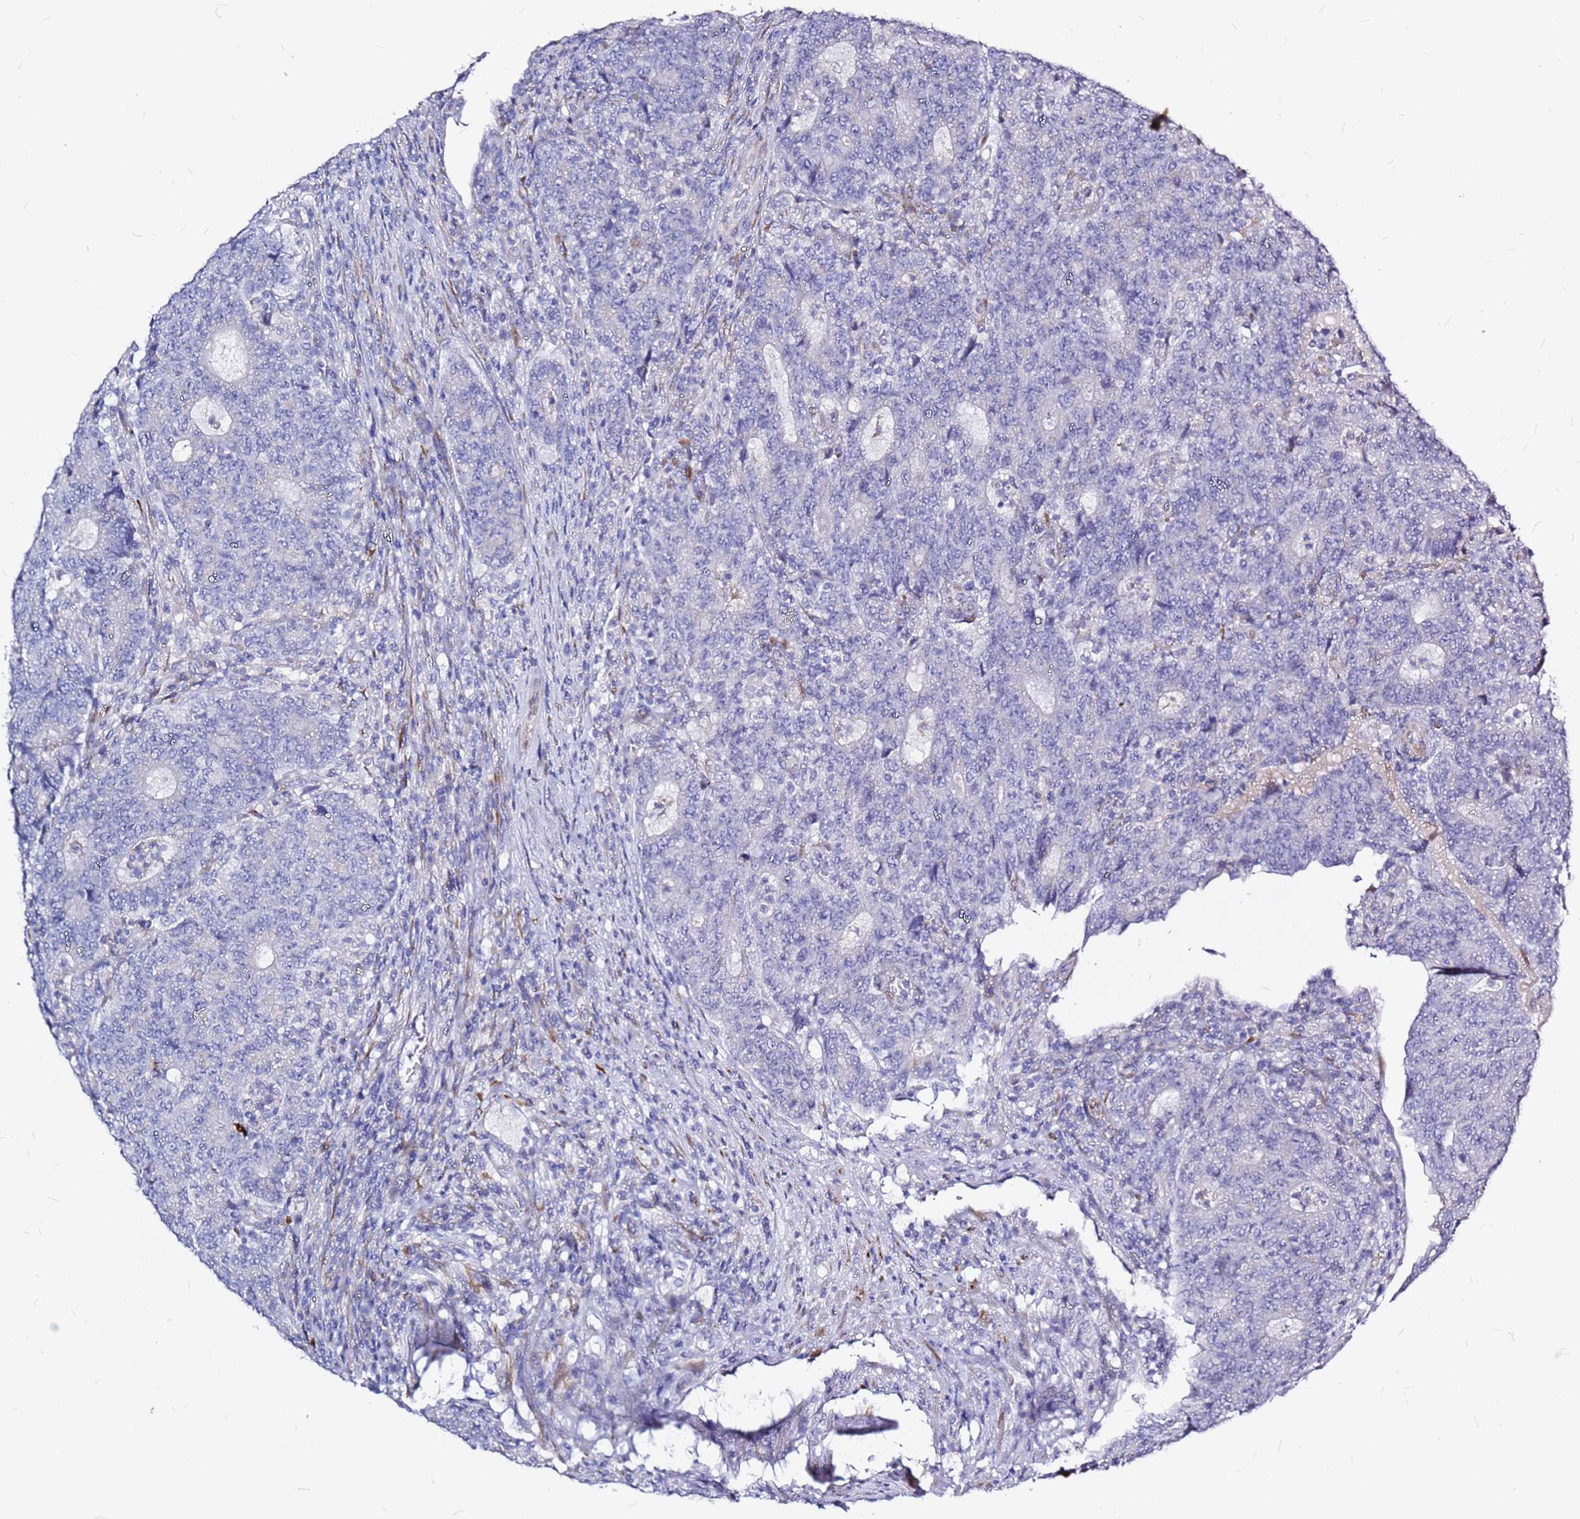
{"staining": {"intensity": "negative", "quantity": "none", "location": "none"}, "tissue": "colorectal cancer", "cell_type": "Tumor cells", "image_type": "cancer", "snomed": [{"axis": "morphology", "description": "Adenocarcinoma, NOS"}, {"axis": "topography", "description": "Colon"}], "caption": "IHC micrograph of neoplastic tissue: colorectal cancer stained with DAB (3,3'-diaminobenzidine) displays no significant protein expression in tumor cells.", "gene": "CASD1", "patient": {"sex": "female", "age": 75}}